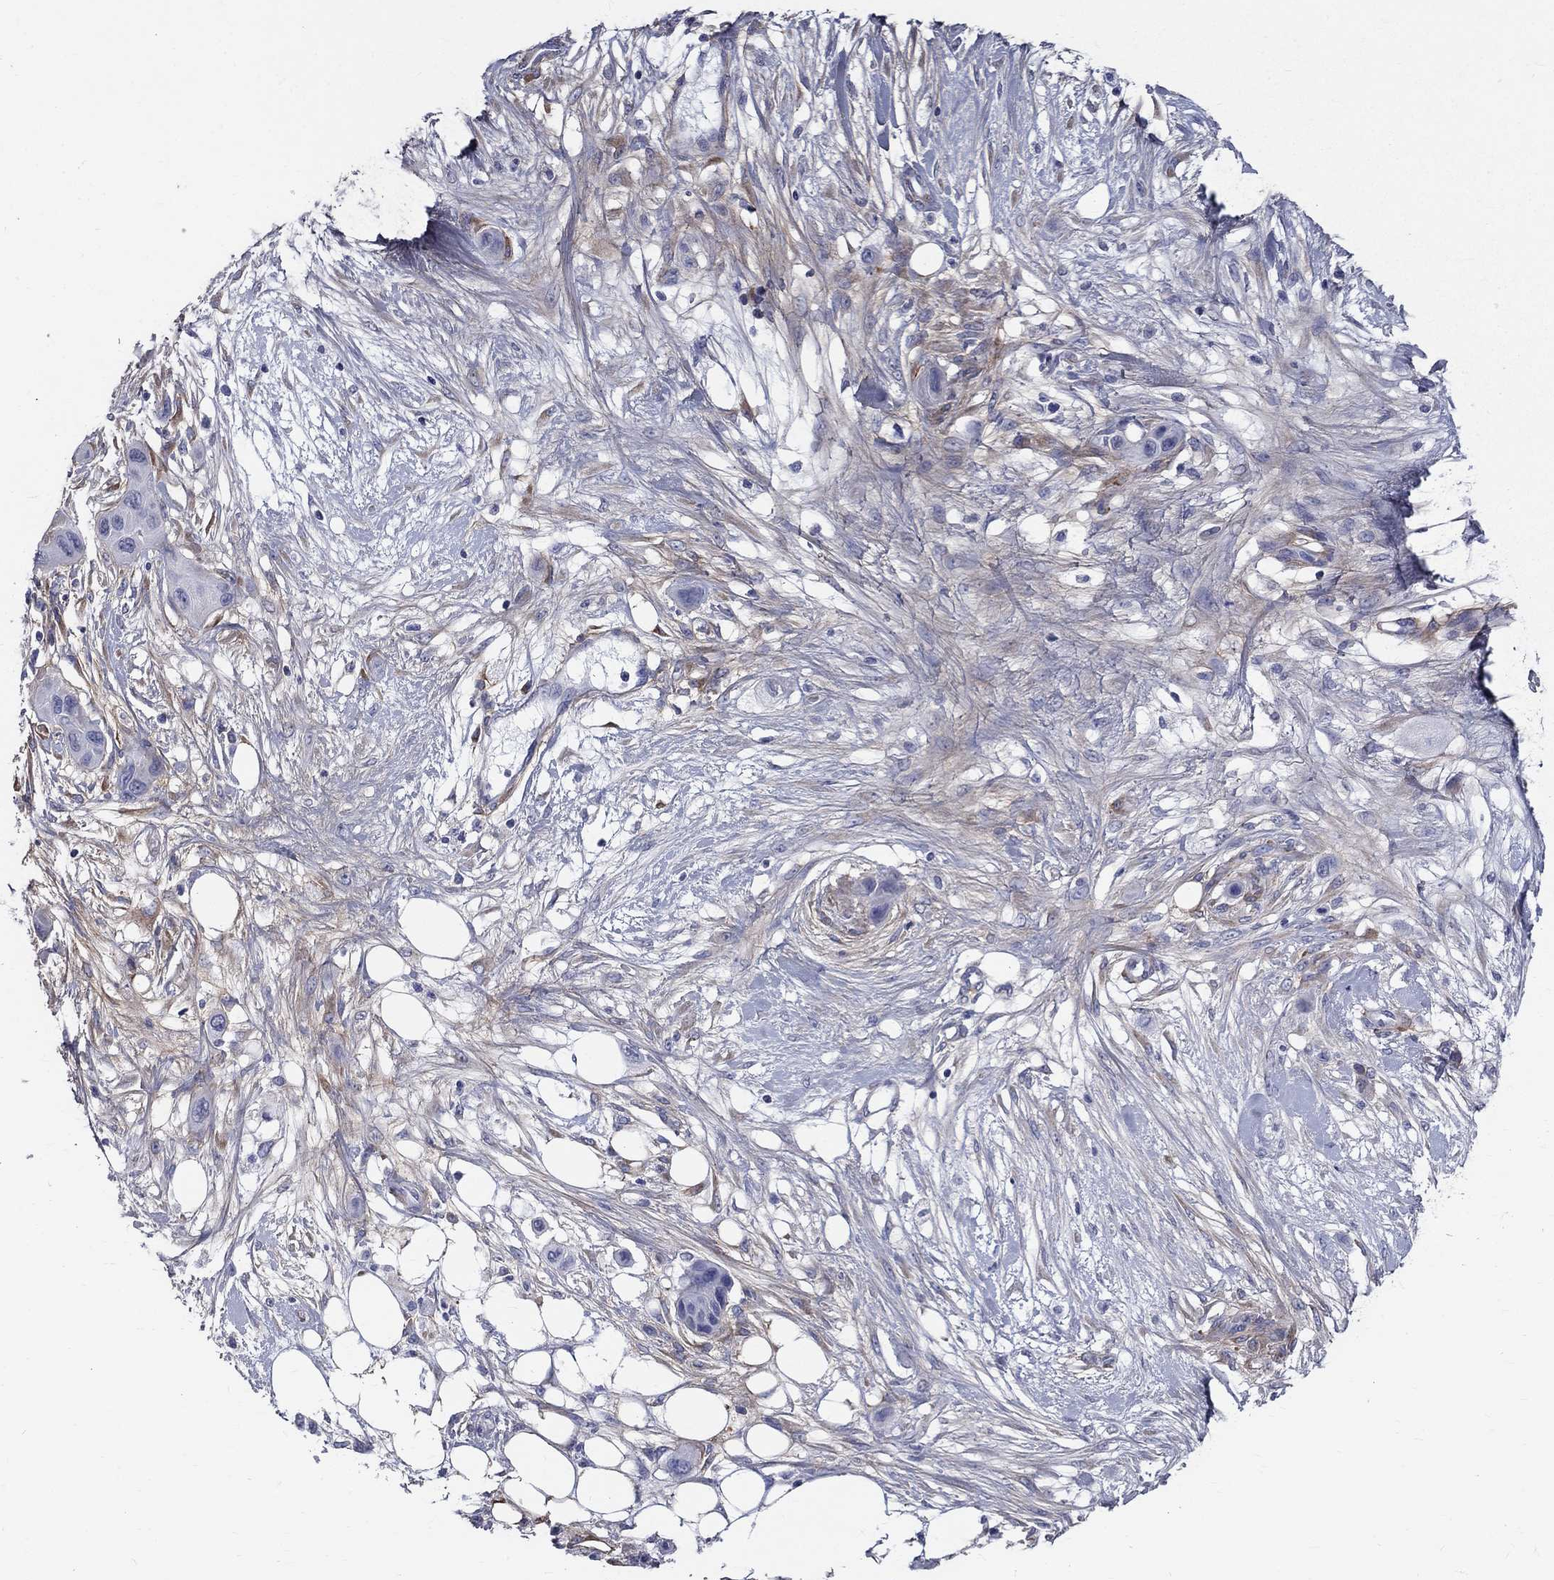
{"staining": {"intensity": "weak", "quantity": "25%-75%", "location": "cytoplasmic/membranous"}, "tissue": "skin cancer", "cell_type": "Tumor cells", "image_type": "cancer", "snomed": [{"axis": "morphology", "description": "Squamous cell carcinoma, NOS"}, {"axis": "topography", "description": "Skin"}], "caption": "Squamous cell carcinoma (skin) was stained to show a protein in brown. There is low levels of weak cytoplasmic/membranous positivity in approximately 25%-75% of tumor cells.", "gene": "ANXA10", "patient": {"sex": "male", "age": 79}}